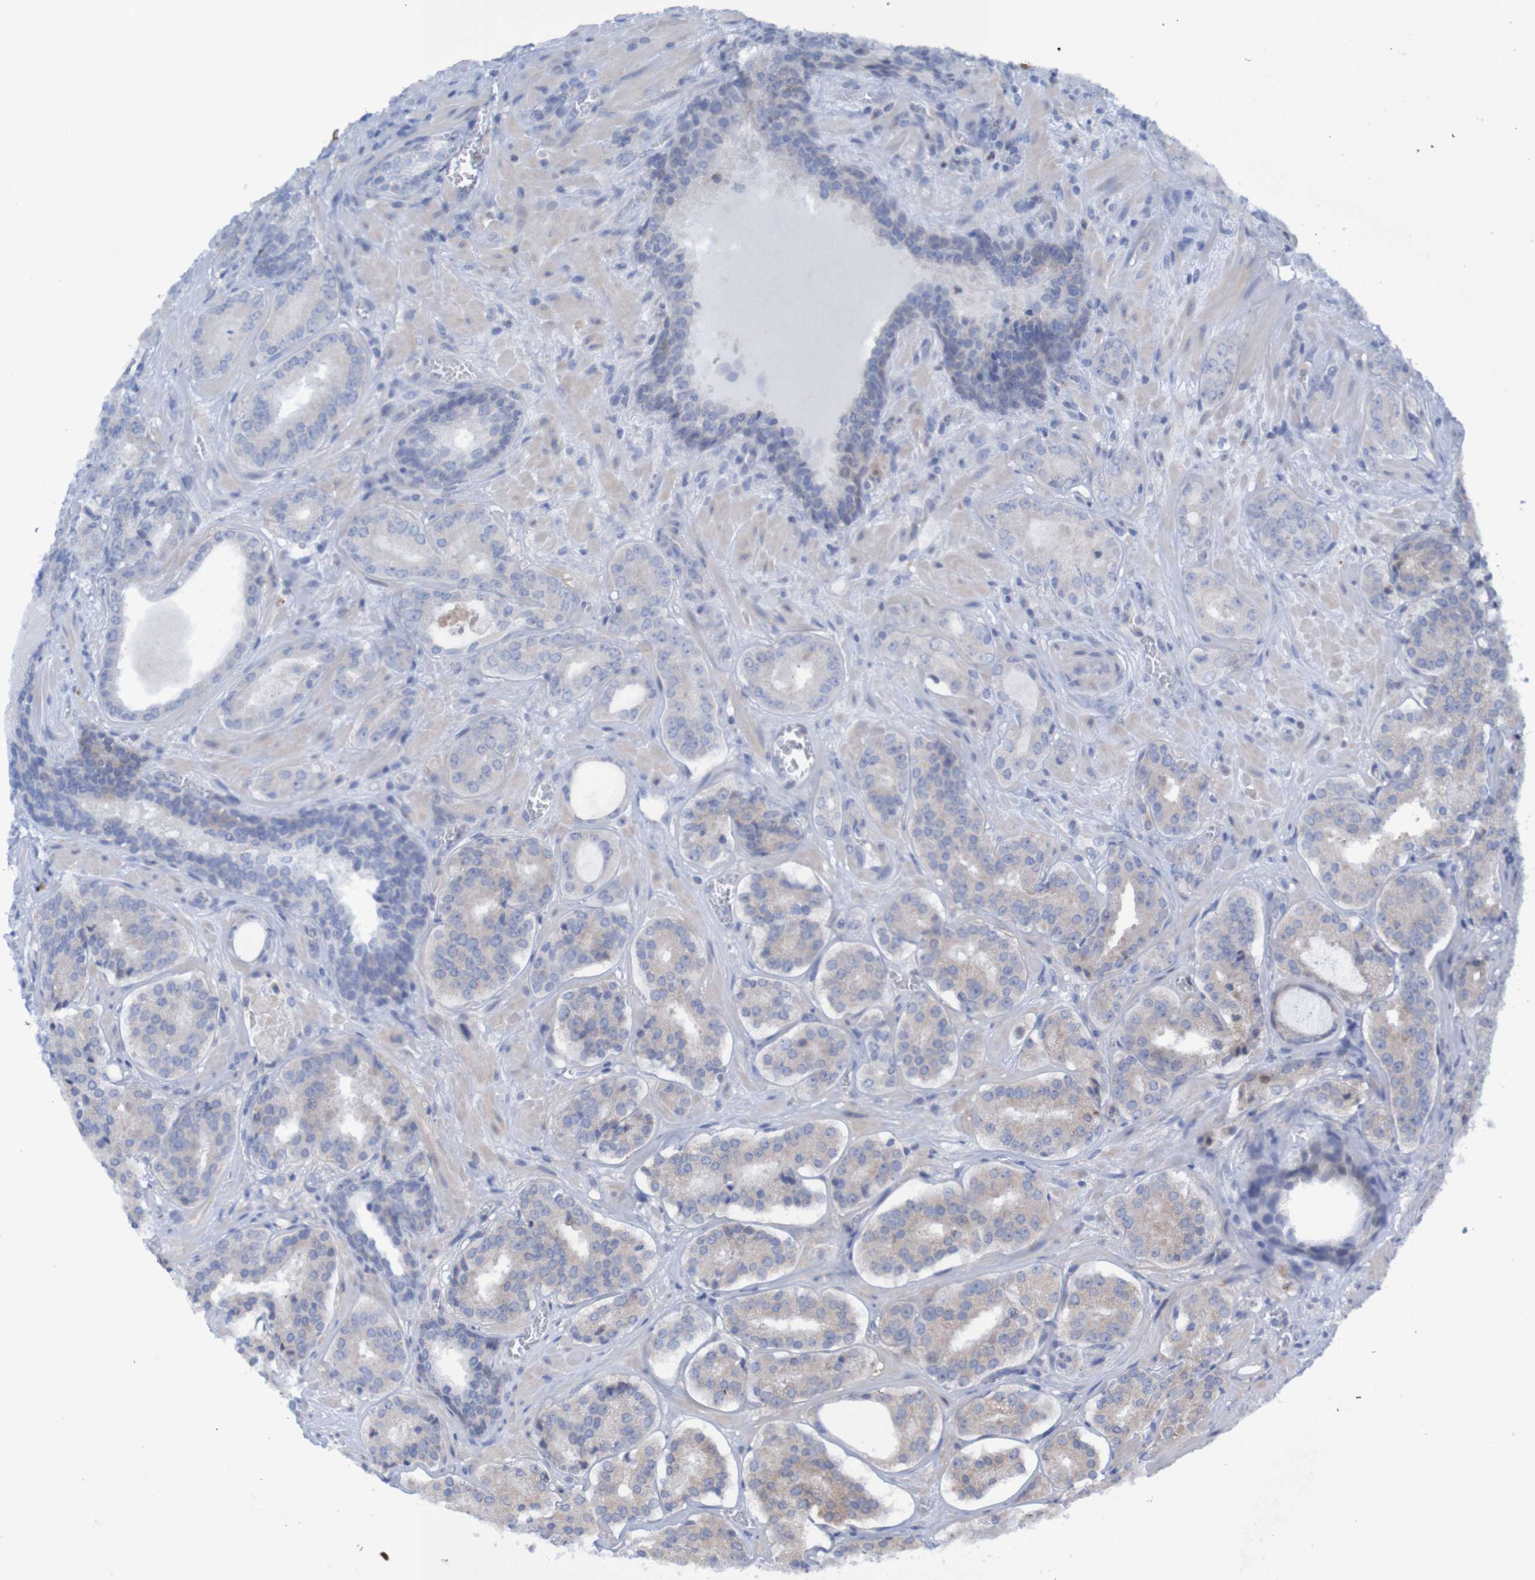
{"staining": {"intensity": "negative", "quantity": "none", "location": "none"}, "tissue": "prostate cancer", "cell_type": "Tumor cells", "image_type": "cancer", "snomed": [{"axis": "morphology", "description": "Adenocarcinoma, High grade"}, {"axis": "topography", "description": "Prostate"}], "caption": "Immunohistochemical staining of human prostate cancer (high-grade adenocarcinoma) reveals no significant expression in tumor cells.", "gene": "ANGPT4", "patient": {"sex": "male", "age": 60}}